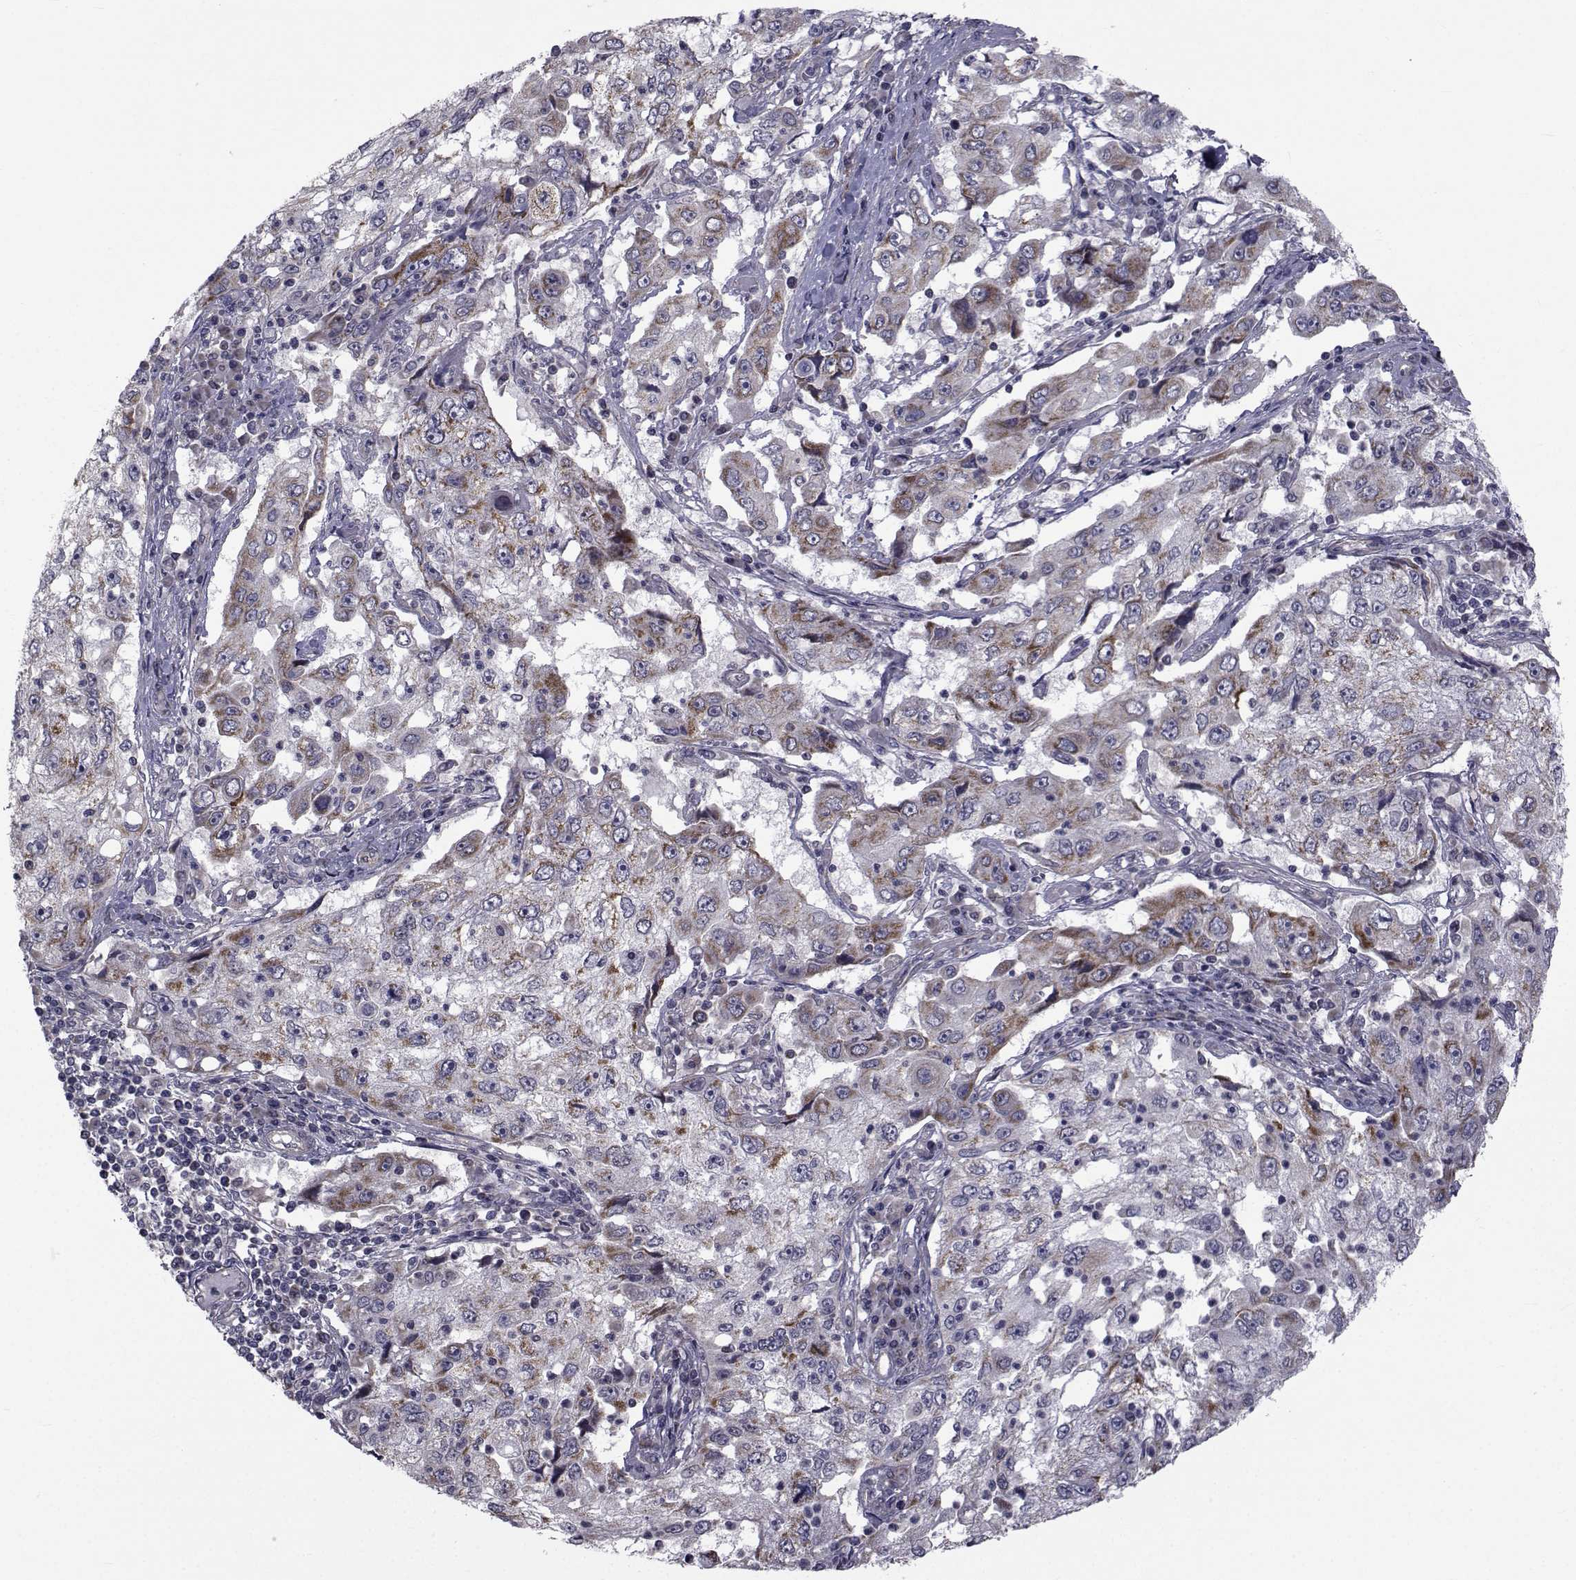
{"staining": {"intensity": "moderate", "quantity": "<25%", "location": "cytoplasmic/membranous"}, "tissue": "cervical cancer", "cell_type": "Tumor cells", "image_type": "cancer", "snomed": [{"axis": "morphology", "description": "Squamous cell carcinoma, NOS"}, {"axis": "topography", "description": "Cervix"}], "caption": "A brown stain shows moderate cytoplasmic/membranous staining of a protein in human cervical cancer (squamous cell carcinoma) tumor cells.", "gene": "CFAP74", "patient": {"sex": "female", "age": 36}}